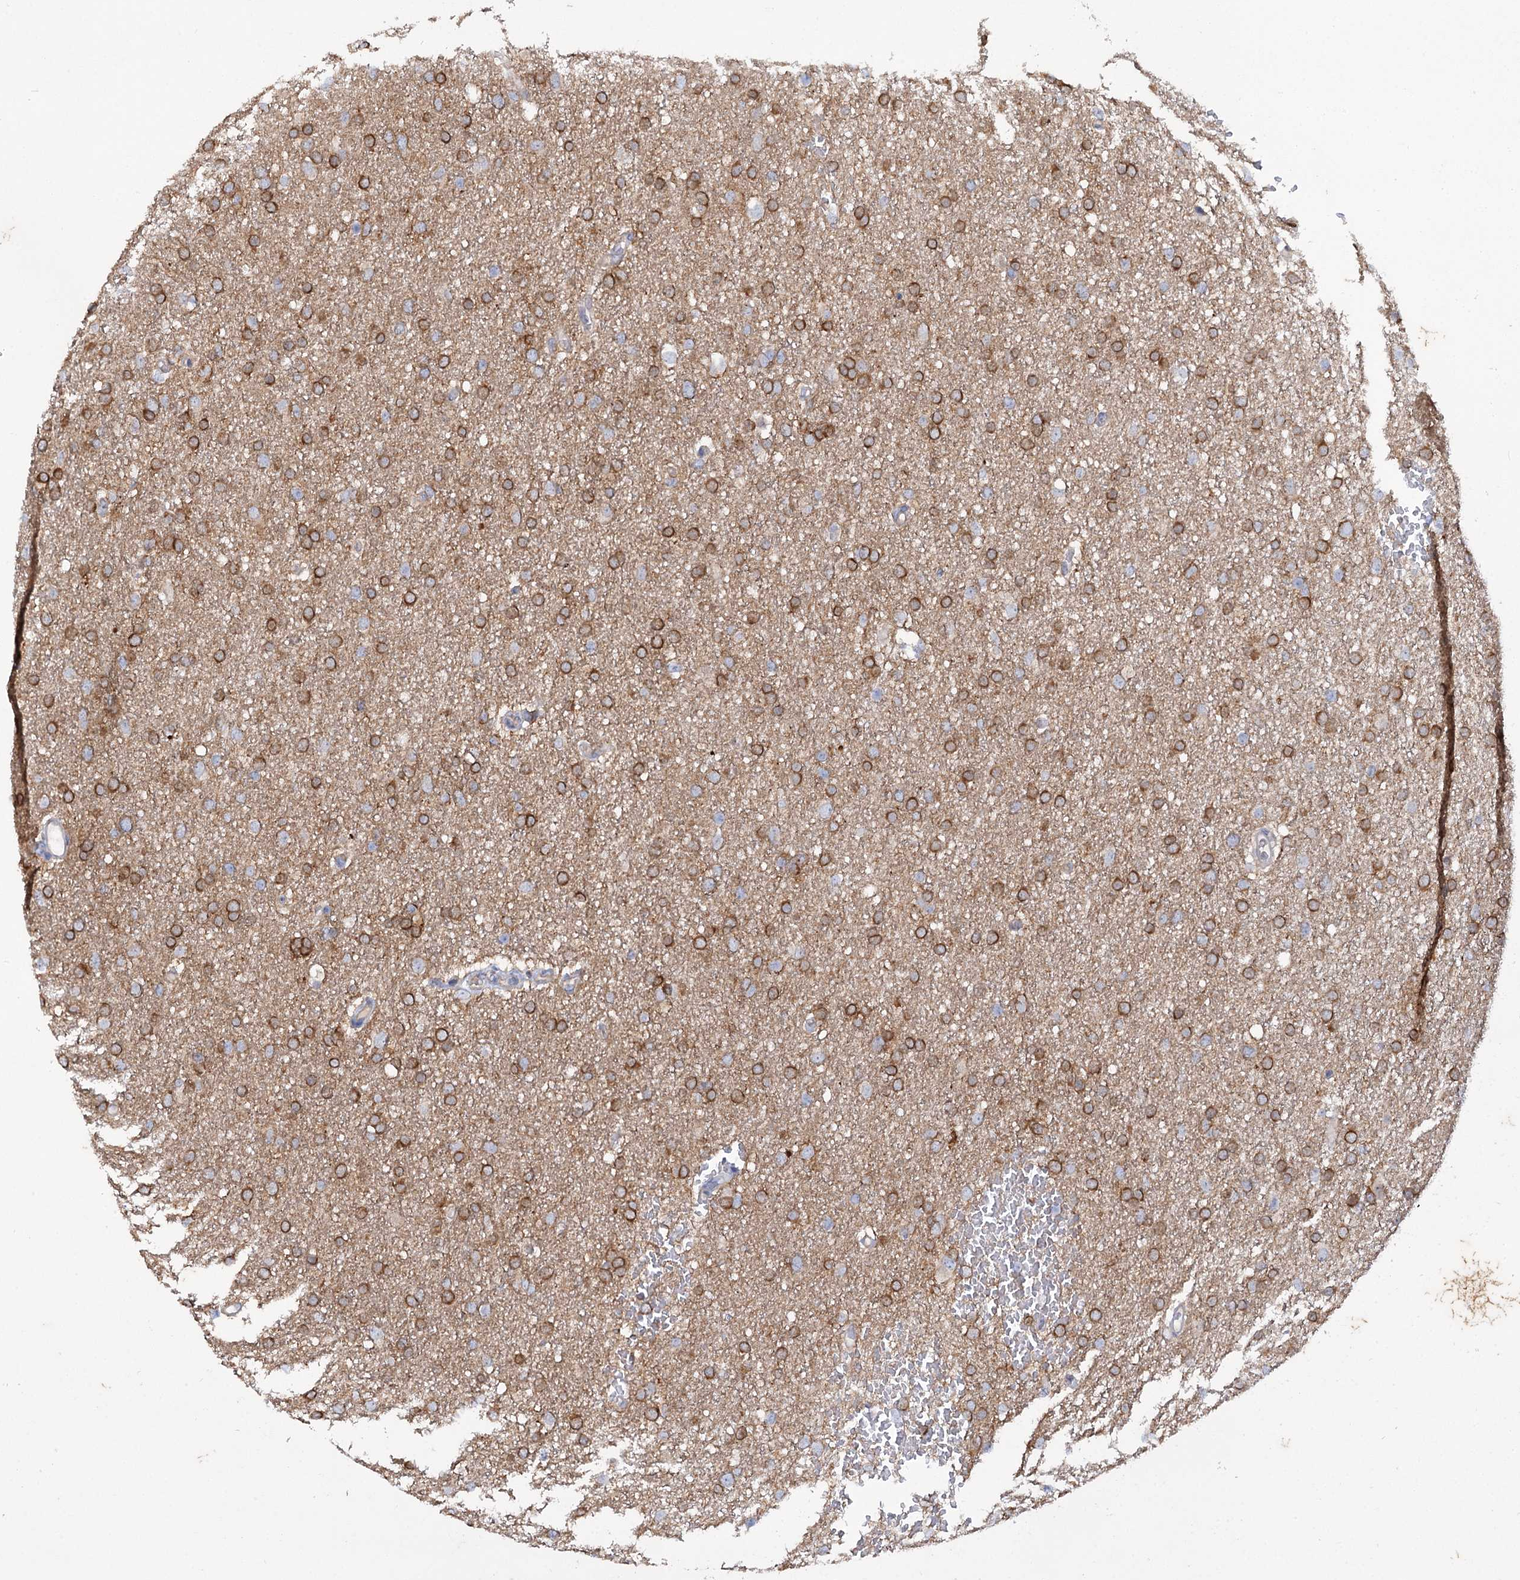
{"staining": {"intensity": "strong", "quantity": "25%-75%", "location": "cytoplasmic/membranous"}, "tissue": "glioma", "cell_type": "Tumor cells", "image_type": "cancer", "snomed": [{"axis": "morphology", "description": "Glioma, malignant, High grade"}, {"axis": "topography", "description": "Cerebral cortex"}], "caption": "Protein expression analysis of glioma shows strong cytoplasmic/membranous expression in approximately 25%-75% of tumor cells.", "gene": "MID1IP1", "patient": {"sex": "female", "age": 36}}